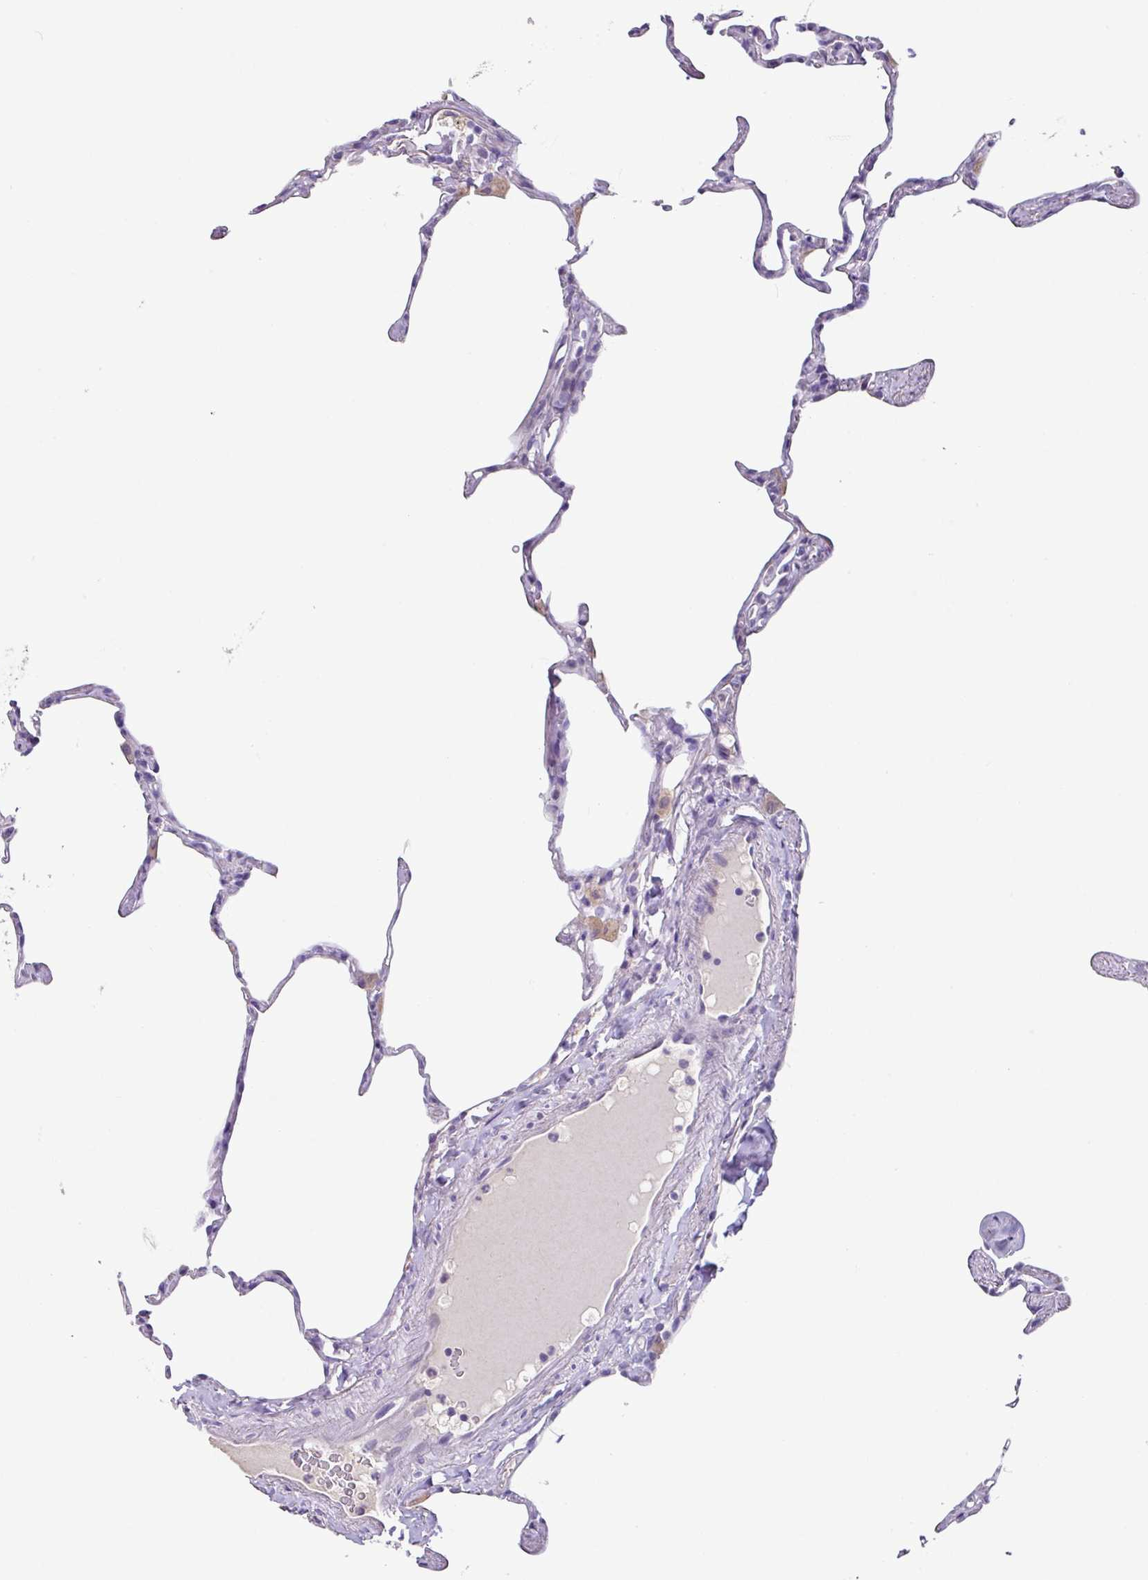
{"staining": {"intensity": "negative", "quantity": "none", "location": "none"}, "tissue": "lung", "cell_type": "Alveolar cells", "image_type": "normal", "snomed": [{"axis": "morphology", "description": "Normal tissue, NOS"}, {"axis": "topography", "description": "Lung"}], "caption": "Human lung stained for a protein using immunohistochemistry reveals no positivity in alveolar cells.", "gene": "ZG16", "patient": {"sex": "male", "age": 65}}